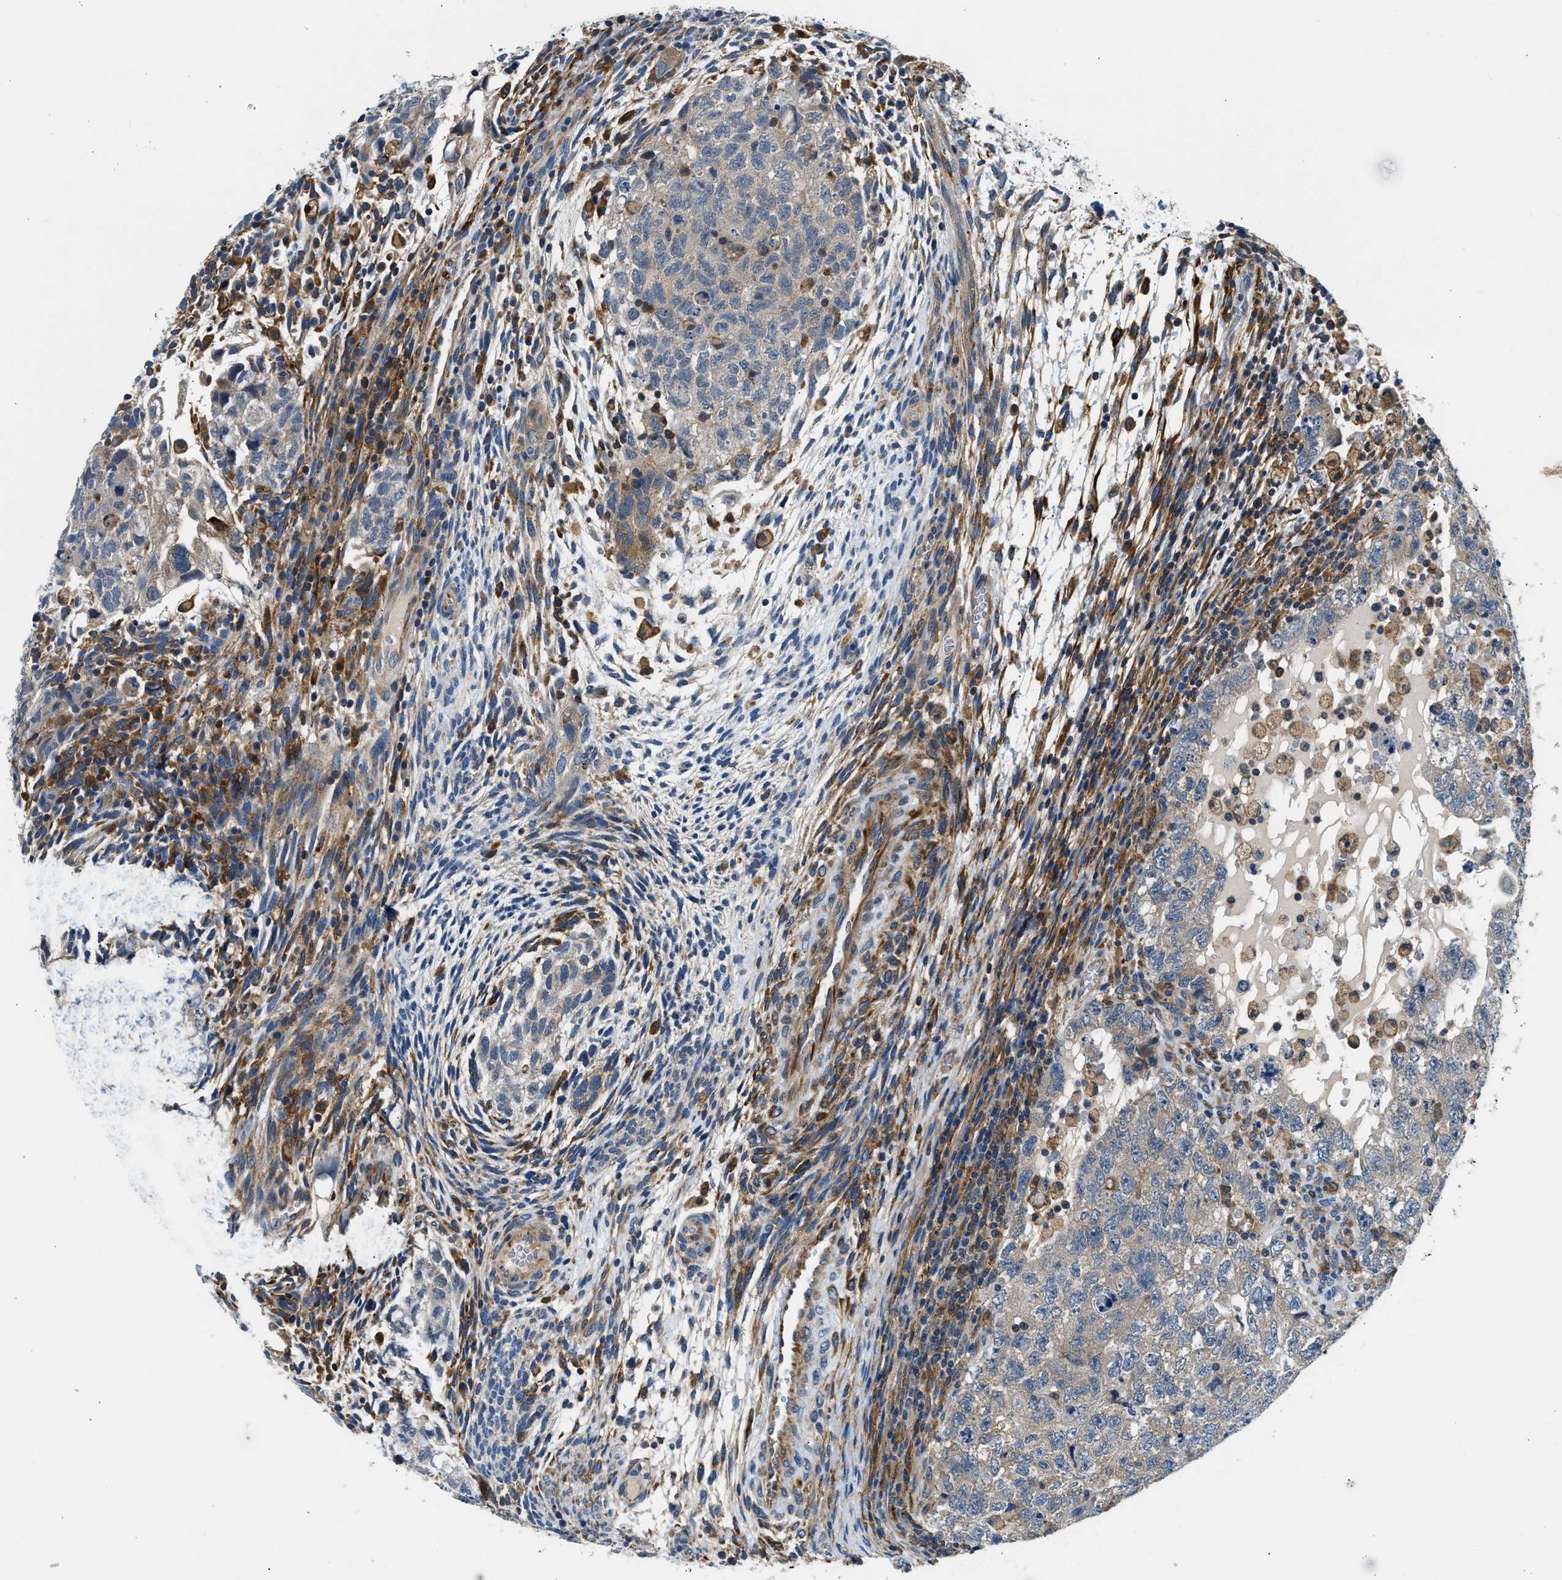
{"staining": {"intensity": "moderate", "quantity": "<25%", "location": "cytoplasmic/membranous"}, "tissue": "testis cancer", "cell_type": "Tumor cells", "image_type": "cancer", "snomed": [{"axis": "morphology", "description": "Carcinoma, Embryonal, NOS"}, {"axis": "topography", "description": "Testis"}], "caption": "Testis cancer stained with immunohistochemistry (IHC) shows moderate cytoplasmic/membranous positivity in about <25% of tumor cells.", "gene": "LPIN2", "patient": {"sex": "male", "age": 36}}